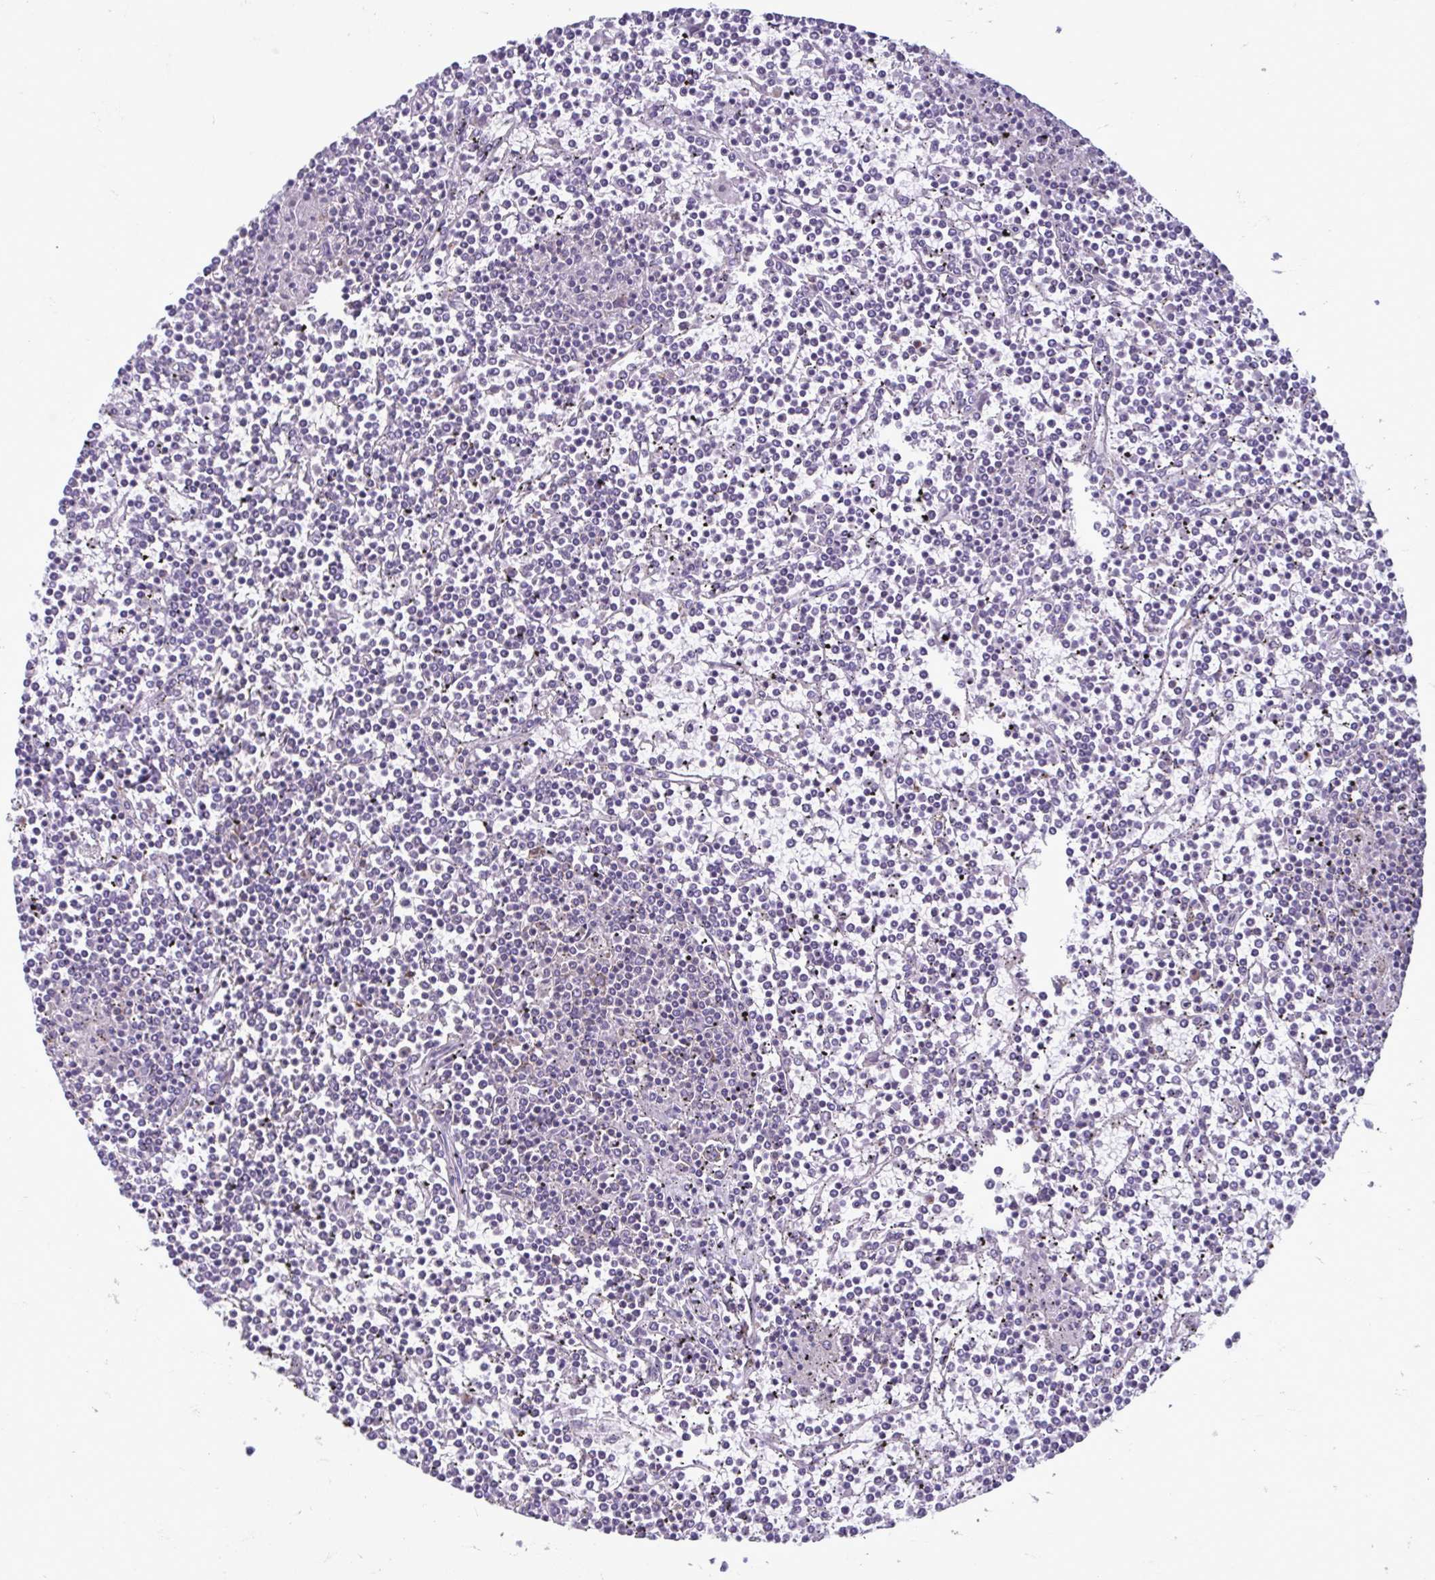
{"staining": {"intensity": "negative", "quantity": "none", "location": "none"}, "tissue": "lymphoma", "cell_type": "Tumor cells", "image_type": "cancer", "snomed": [{"axis": "morphology", "description": "Malignant lymphoma, non-Hodgkin's type, Low grade"}, {"axis": "topography", "description": "Spleen"}], "caption": "Immunohistochemistry (IHC) of human low-grade malignant lymphoma, non-Hodgkin's type reveals no expression in tumor cells.", "gene": "RPS16", "patient": {"sex": "female", "age": 19}}